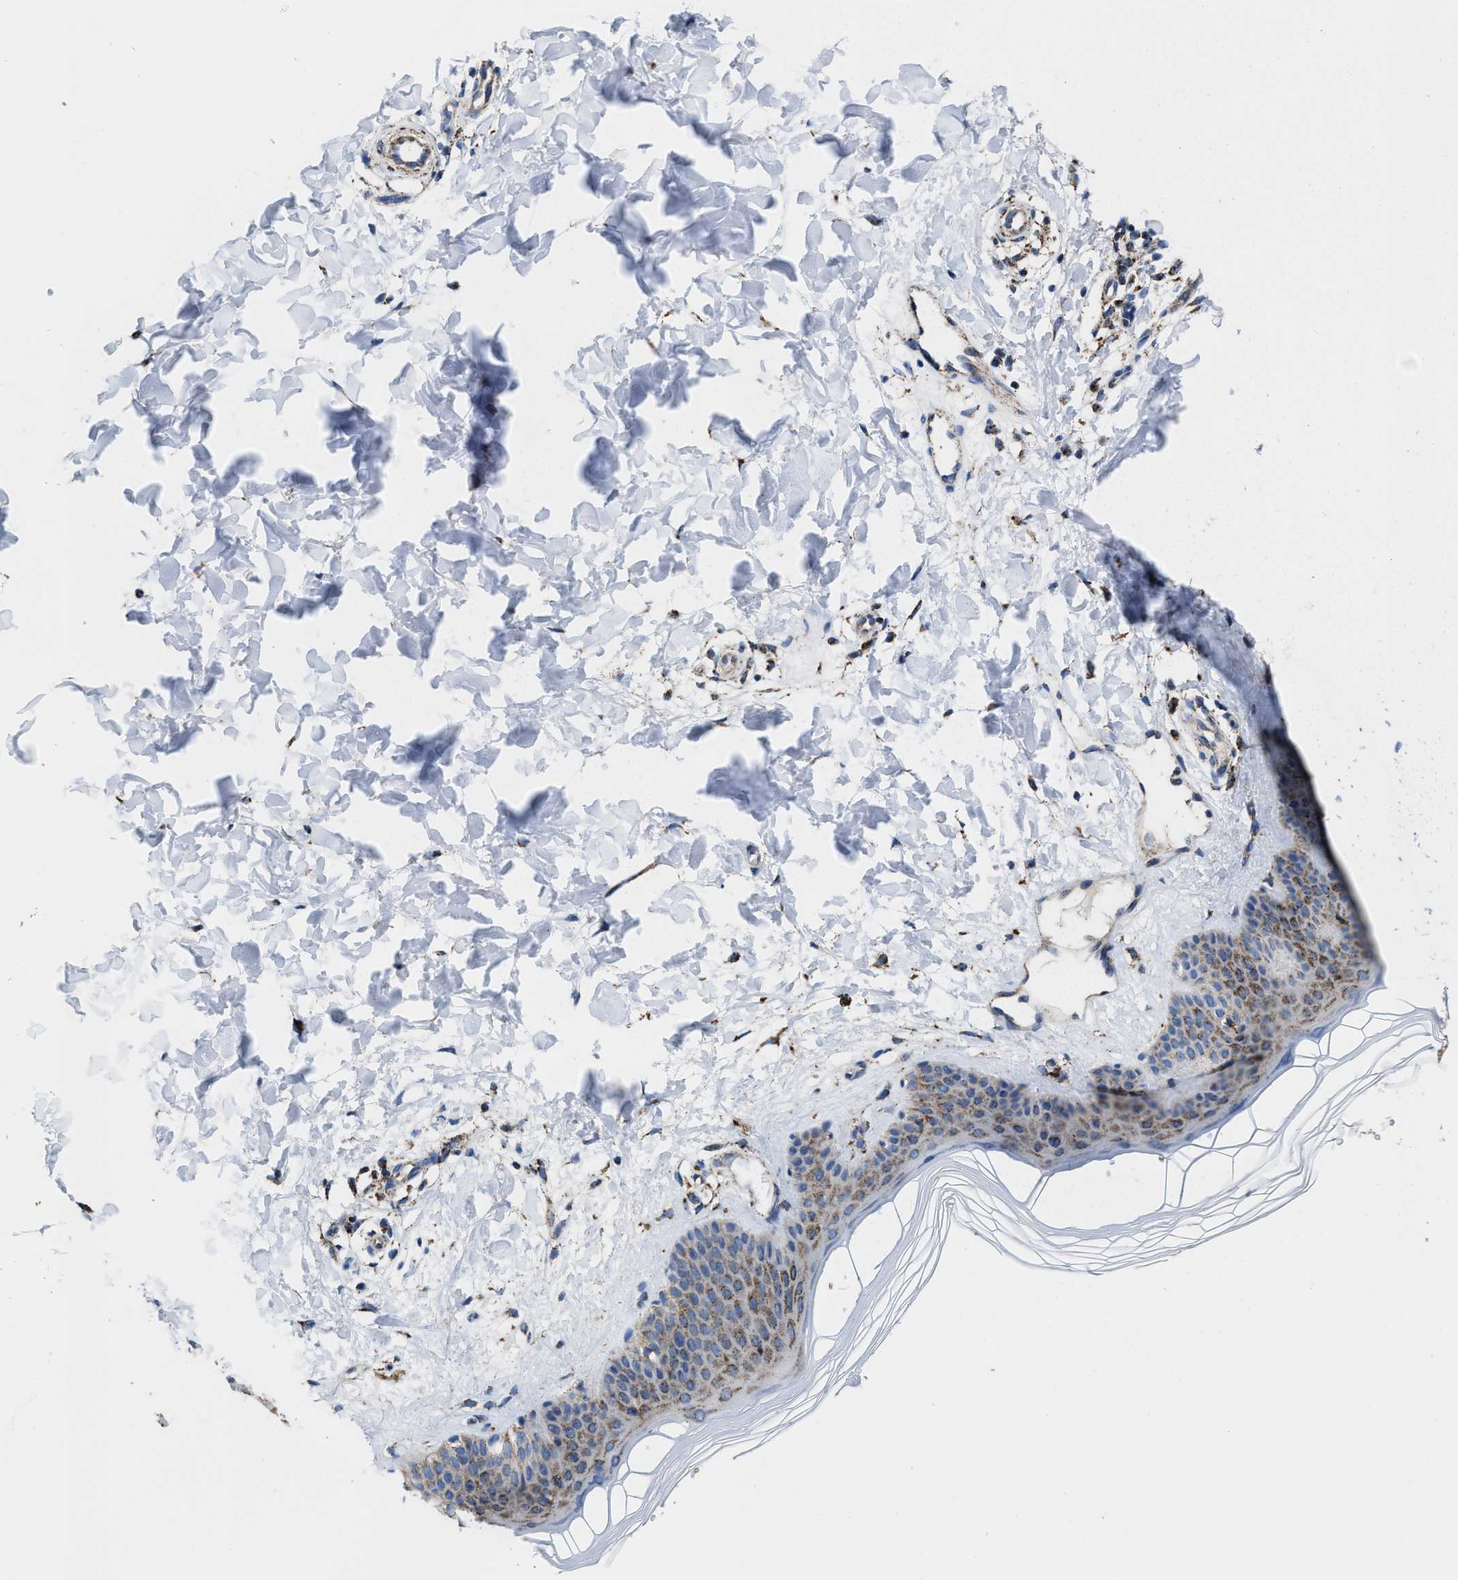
{"staining": {"intensity": "strong", "quantity": ">75%", "location": "cytoplasmic/membranous"}, "tissue": "skin", "cell_type": "Fibroblasts", "image_type": "normal", "snomed": [{"axis": "morphology", "description": "Normal tissue, NOS"}, {"axis": "morphology", "description": "Malignant melanoma, Metastatic site"}, {"axis": "topography", "description": "Skin"}], "caption": "Strong cytoplasmic/membranous protein positivity is seen in approximately >75% of fibroblasts in skin. The staining was performed using DAB (3,3'-diaminobenzidine), with brown indicating positive protein expression. Nuclei are stained blue with hematoxylin.", "gene": "ALDH1B1", "patient": {"sex": "male", "age": 41}}